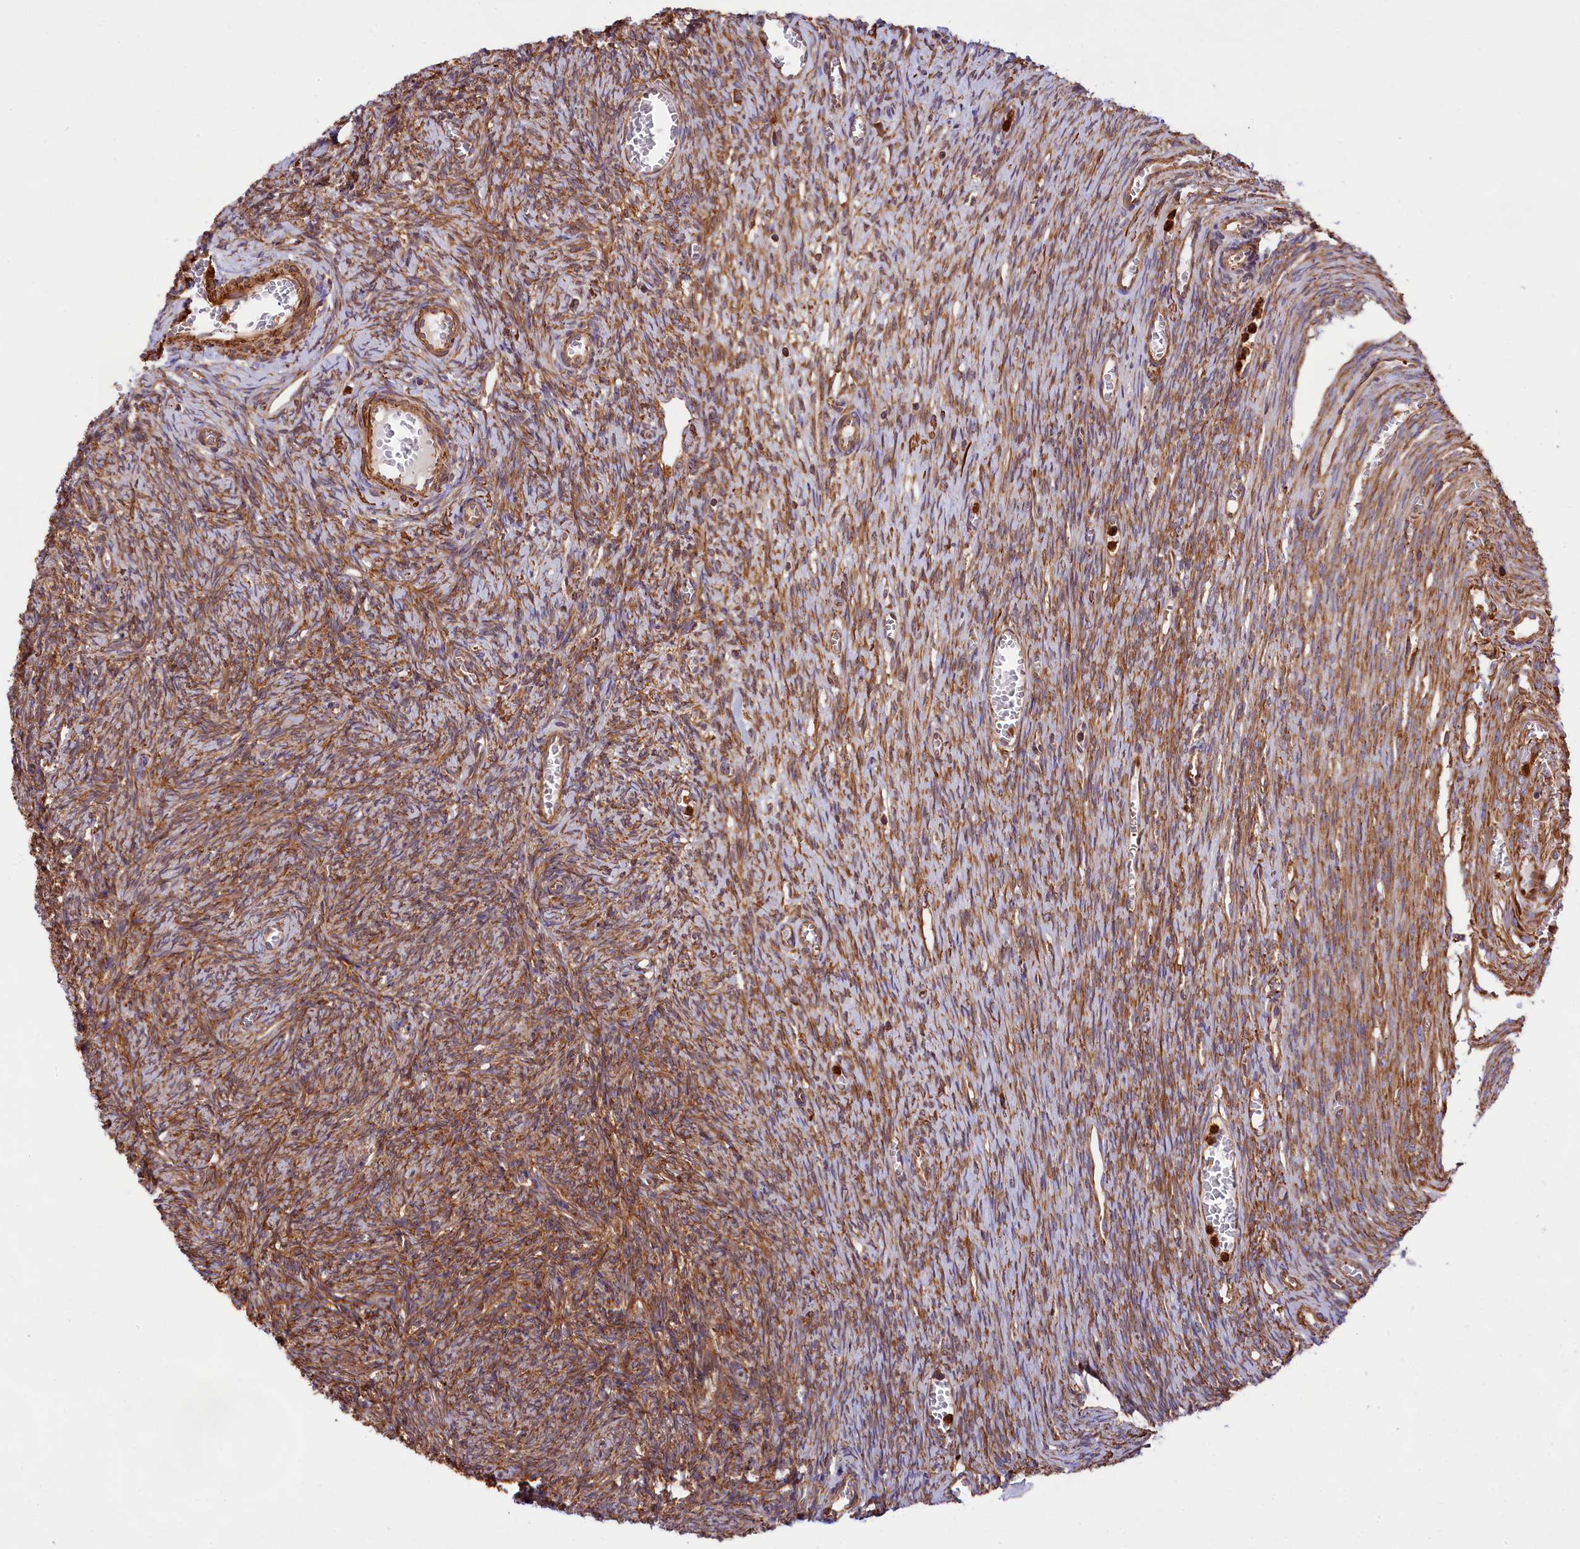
{"staining": {"intensity": "strong", "quantity": ">75%", "location": "cytoplasmic/membranous"}, "tissue": "ovary", "cell_type": "Follicle cells", "image_type": "normal", "snomed": [{"axis": "morphology", "description": "Normal tissue, NOS"}, {"axis": "topography", "description": "Ovary"}], "caption": "DAB (3,3'-diaminobenzidine) immunohistochemical staining of unremarkable human ovary reveals strong cytoplasmic/membranous protein expression in approximately >75% of follicle cells. (Stains: DAB in brown, nuclei in blue, Microscopy: brightfield microscopy at high magnification).", "gene": "GYS1", "patient": {"sex": "female", "age": 44}}